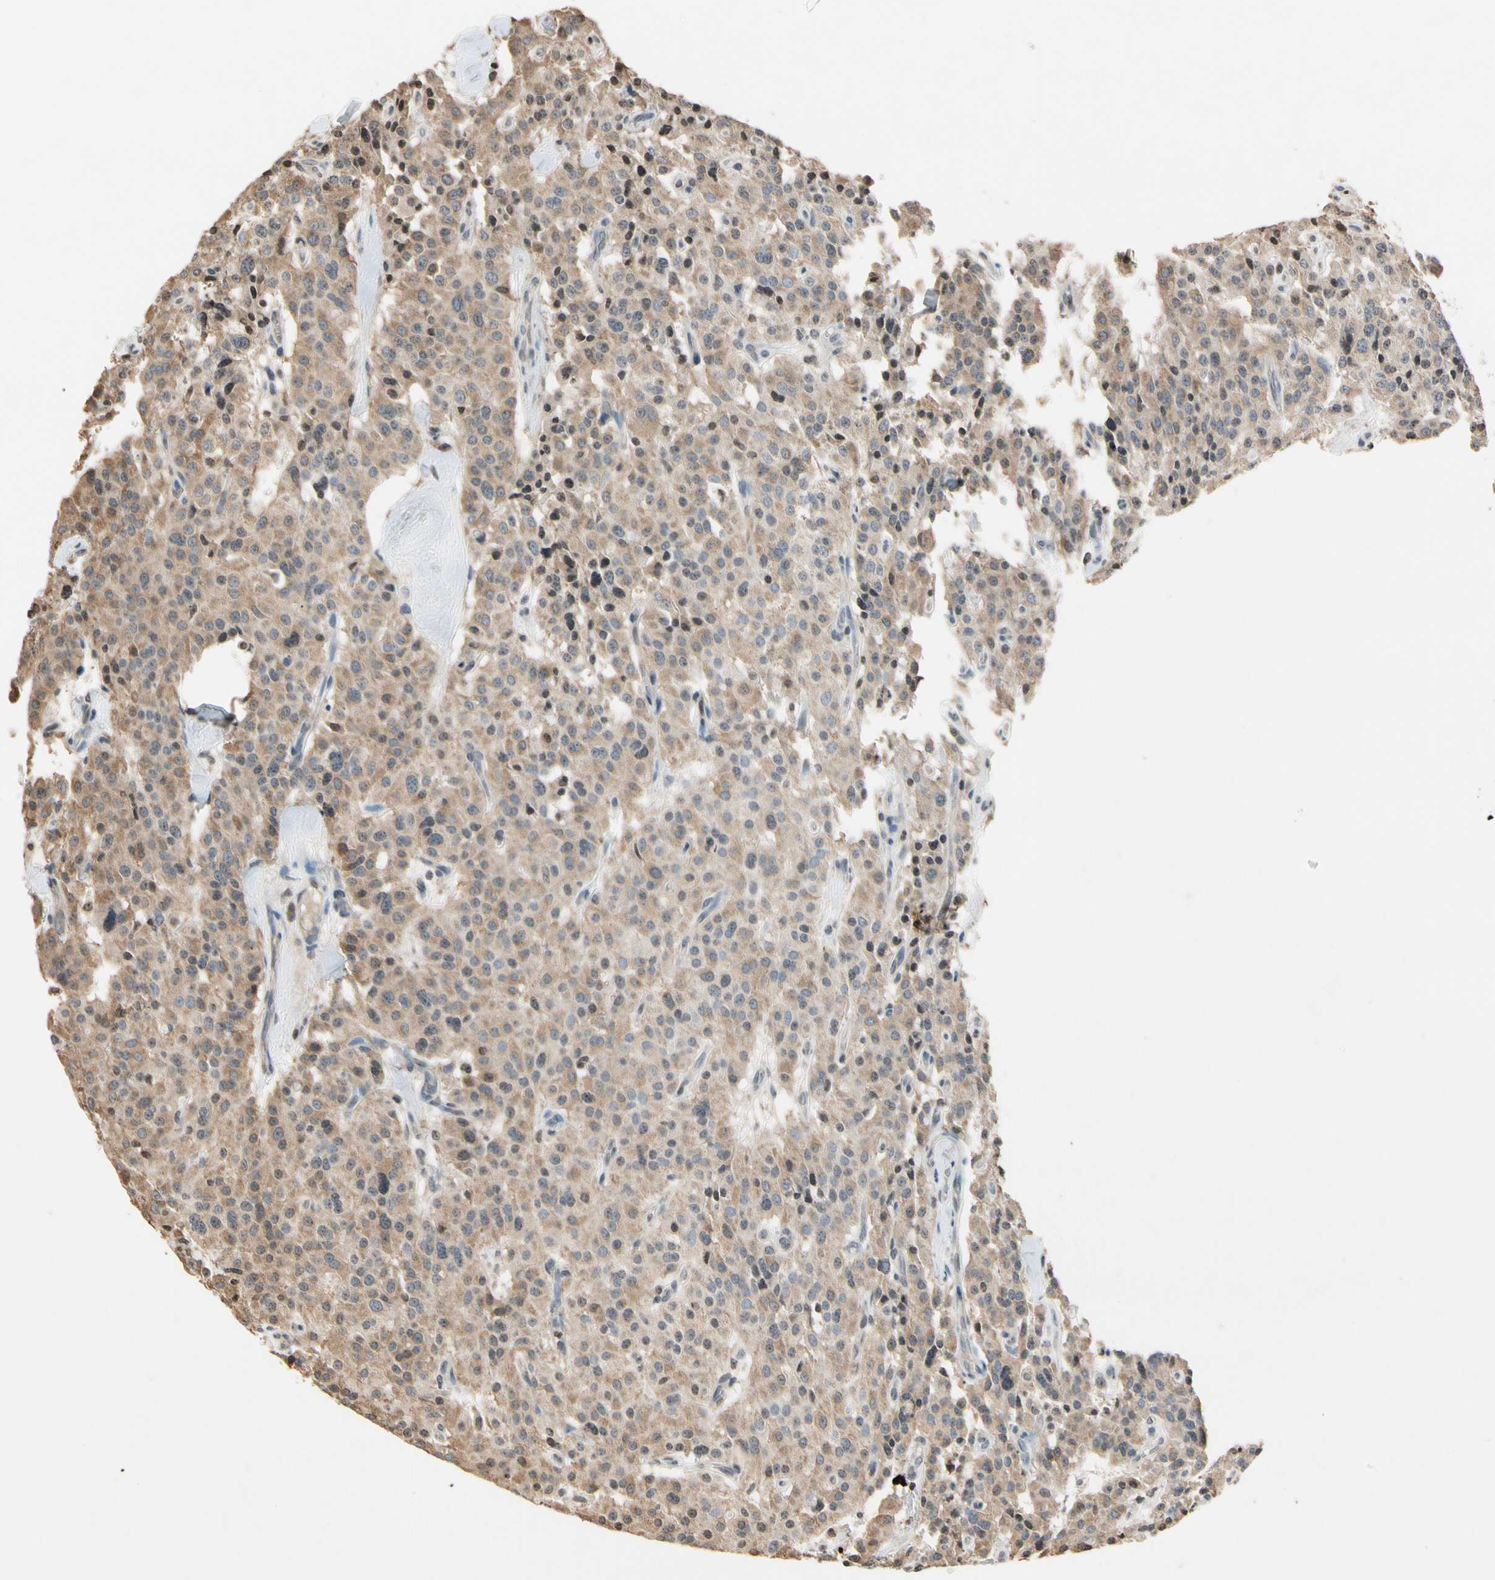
{"staining": {"intensity": "moderate", "quantity": ">75%", "location": "cytoplasmic/membranous"}, "tissue": "carcinoid", "cell_type": "Tumor cells", "image_type": "cancer", "snomed": [{"axis": "morphology", "description": "Carcinoid, malignant, NOS"}, {"axis": "topography", "description": "Lung"}], "caption": "Immunohistochemistry (IHC) image of human carcinoid (malignant) stained for a protein (brown), which displays medium levels of moderate cytoplasmic/membranous positivity in approximately >75% of tumor cells.", "gene": "CLDN11", "patient": {"sex": "male", "age": 30}}